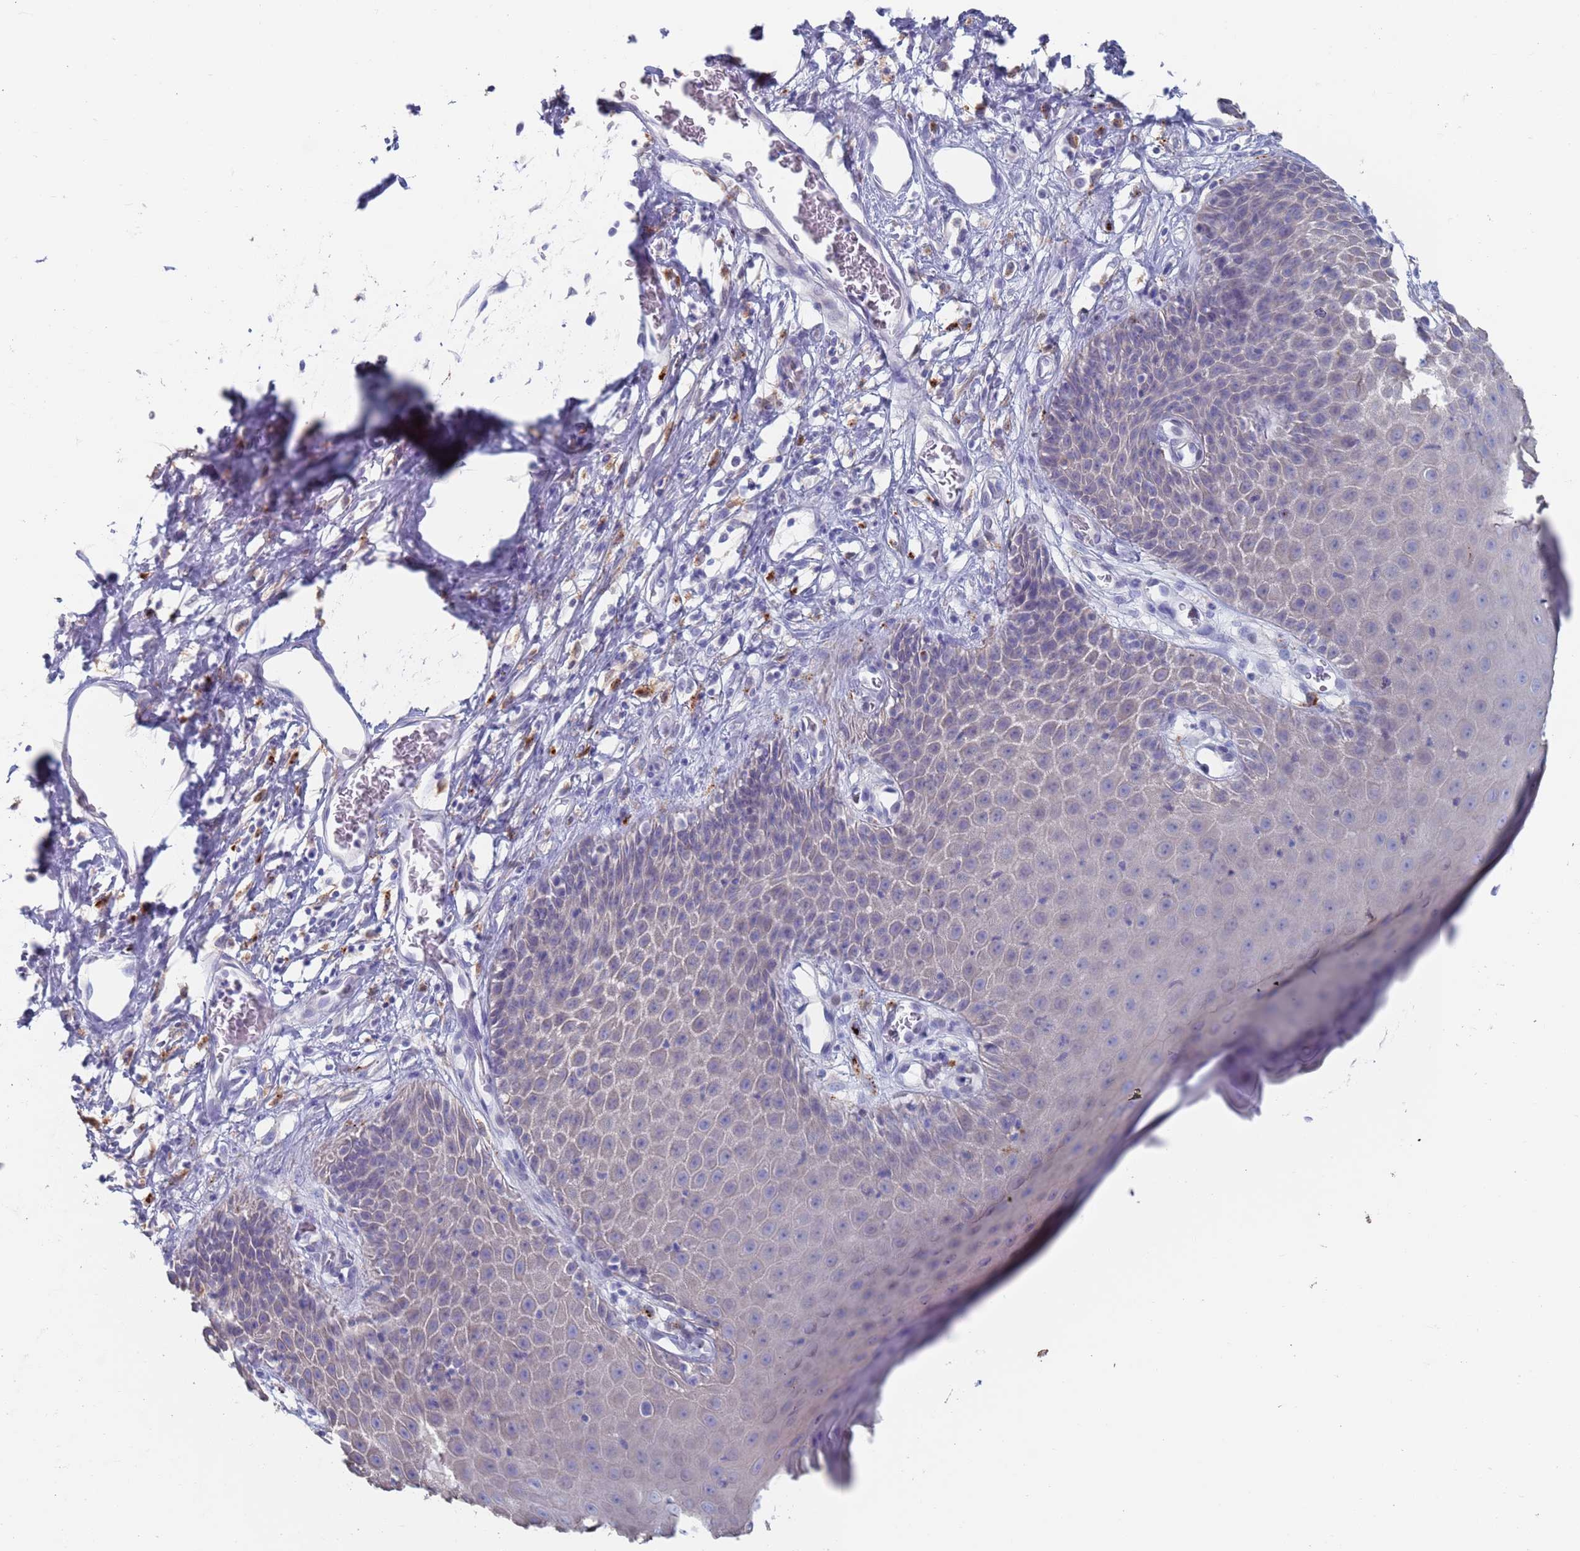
{"staining": {"intensity": "negative", "quantity": "none", "location": "none"}, "tissue": "skin", "cell_type": "Epidermal cells", "image_type": "normal", "snomed": [{"axis": "morphology", "description": "Normal tissue, NOS"}, {"axis": "topography", "description": "Vulva"}], "caption": "A photomicrograph of human skin is negative for staining in epidermal cells. (DAB immunohistochemistry (IHC) visualized using brightfield microscopy, high magnification).", "gene": "FUCA1", "patient": {"sex": "female", "age": 68}}